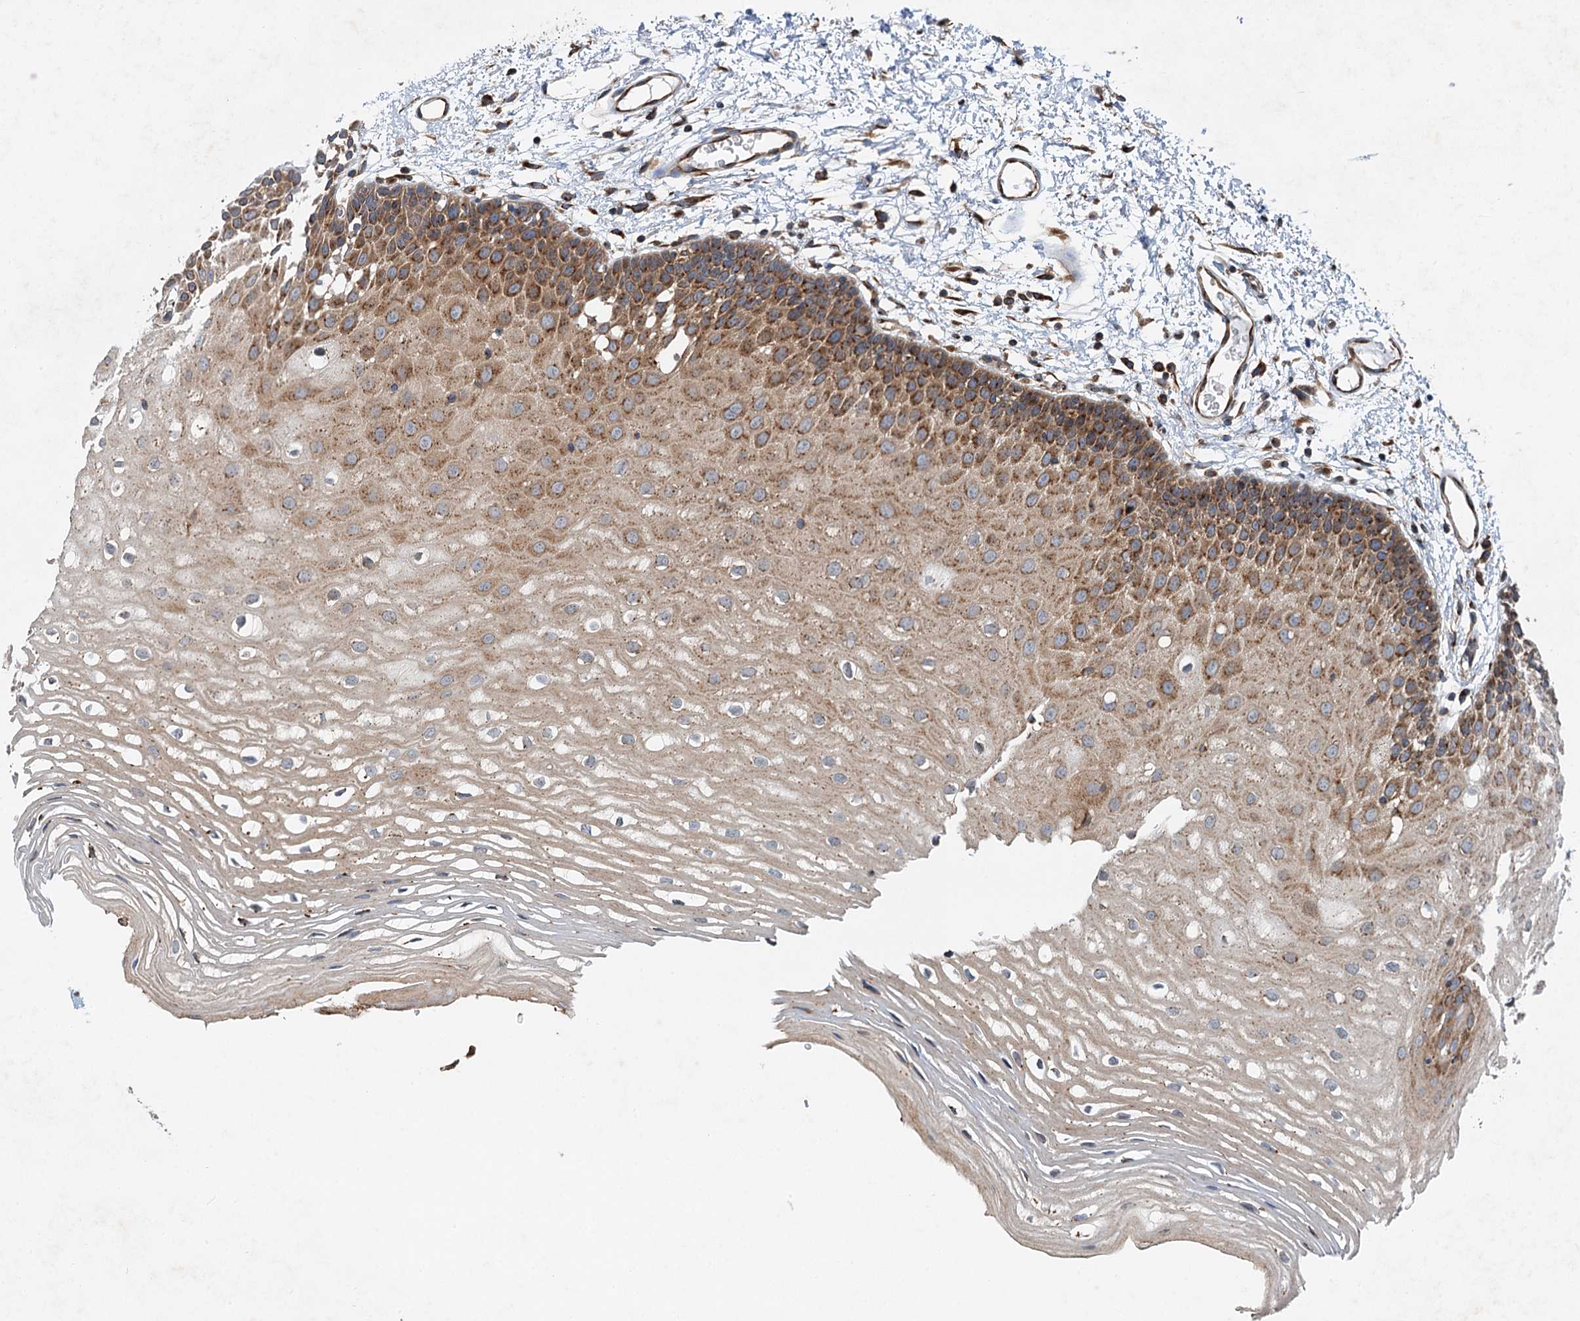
{"staining": {"intensity": "moderate", "quantity": ">75%", "location": "cytoplasmic/membranous"}, "tissue": "oral mucosa", "cell_type": "Squamous epithelial cells", "image_type": "normal", "snomed": [{"axis": "morphology", "description": "Normal tissue, NOS"}, {"axis": "topography", "description": "Oral tissue"}, {"axis": "topography", "description": "Tounge, NOS"}], "caption": "Immunohistochemistry (DAB (3,3'-diaminobenzidine)) staining of unremarkable human oral mucosa shows moderate cytoplasmic/membranous protein expression in about >75% of squamous epithelial cells.", "gene": "ANKRD26", "patient": {"sex": "female", "age": 73}}